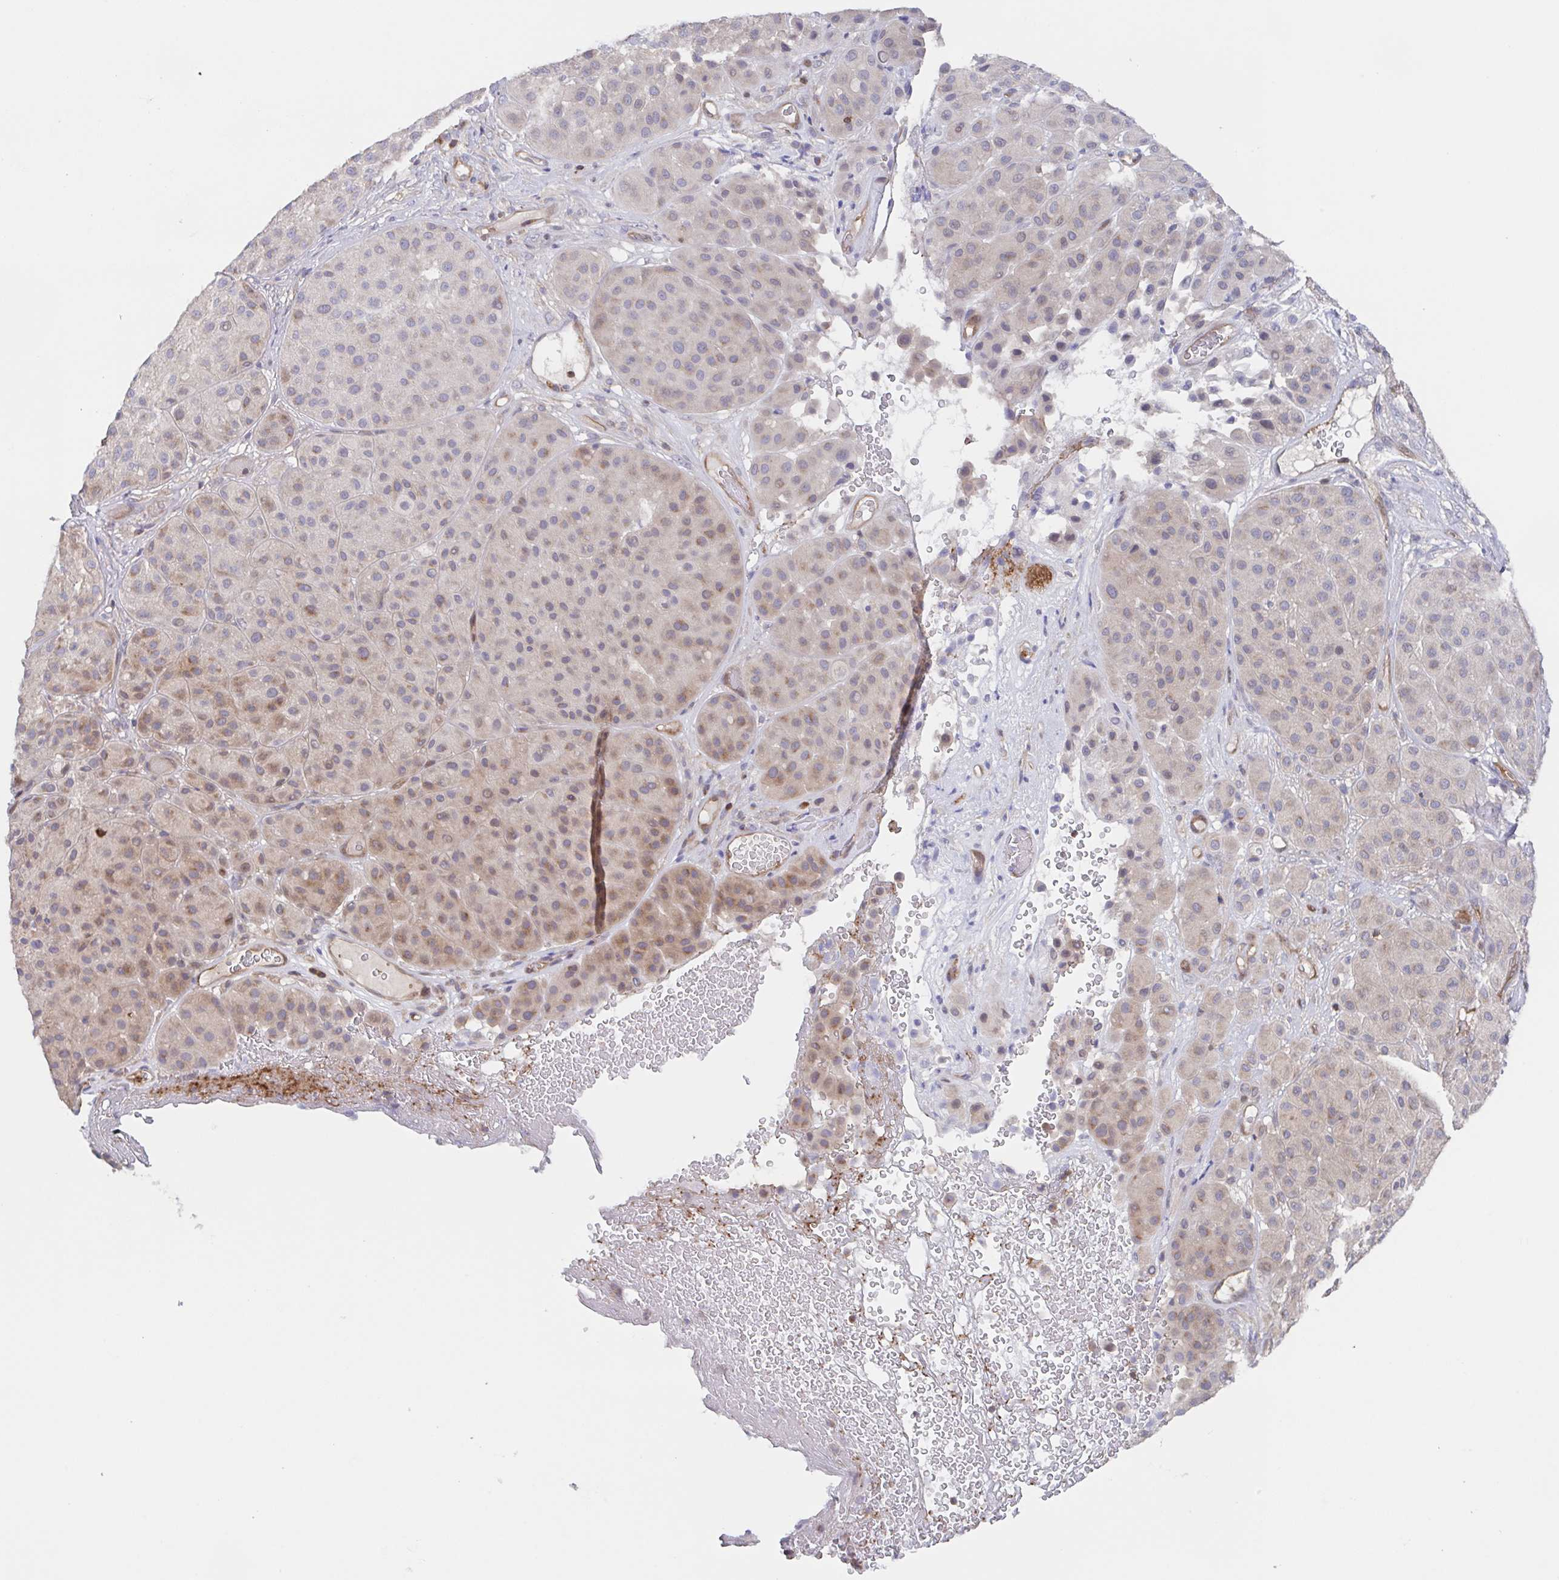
{"staining": {"intensity": "weak", "quantity": "<25%", "location": "cytoplasmic/membranous"}, "tissue": "melanoma", "cell_type": "Tumor cells", "image_type": "cancer", "snomed": [{"axis": "morphology", "description": "Malignant melanoma, Metastatic site"}, {"axis": "topography", "description": "Smooth muscle"}], "caption": "Malignant melanoma (metastatic site) stained for a protein using immunohistochemistry (IHC) shows no expression tumor cells.", "gene": "AGFG2", "patient": {"sex": "male", "age": 41}}